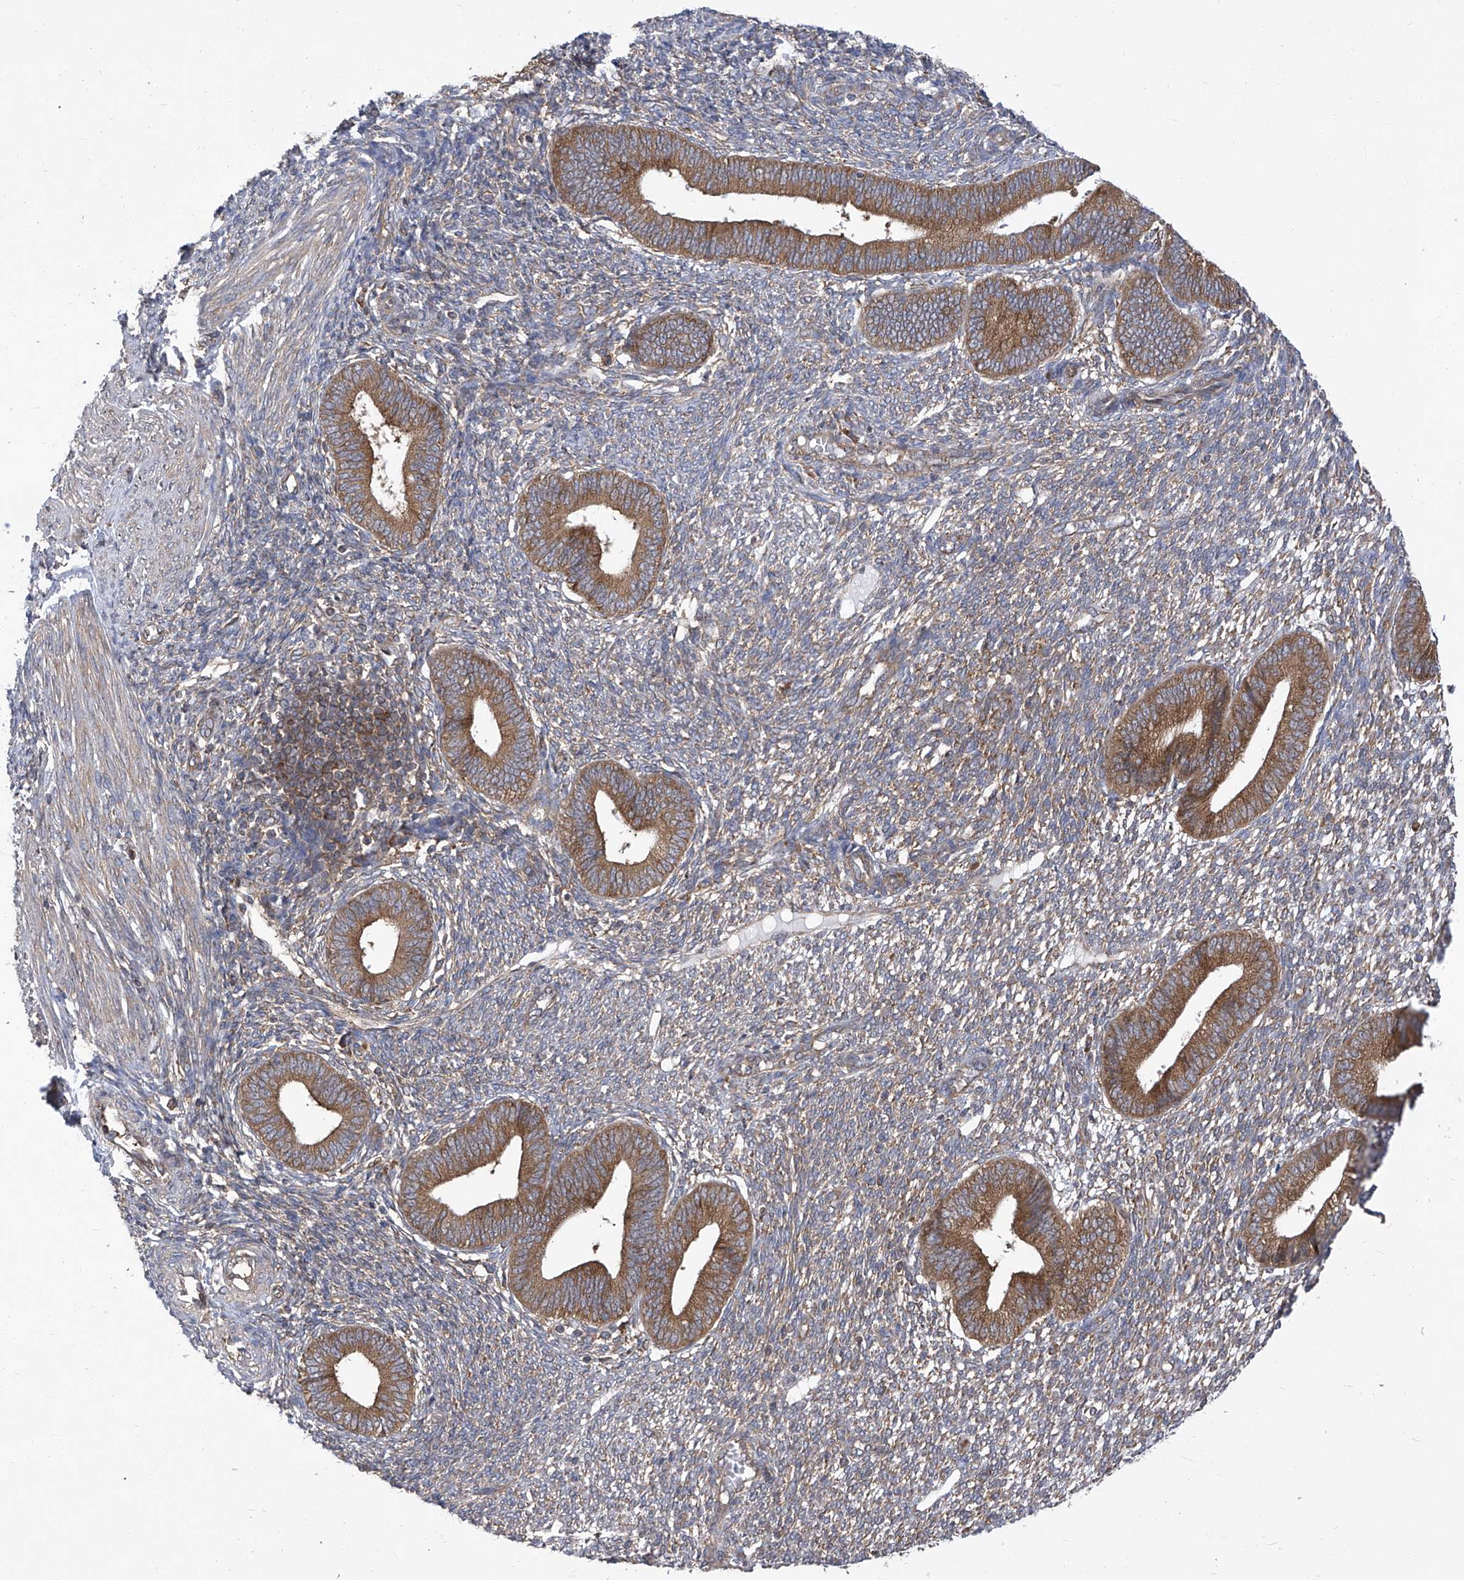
{"staining": {"intensity": "weak", "quantity": "25%-75%", "location": "cytoplasmic/membranous"}, "tissue": "endometrium", "cell_type": "Cells in endometrial stroma", "image_type": "normal", "snomed": [{"axis": "morphology", "description": "Normal tissue, NOS"}, {"axis": "topography", "description": "Endometrium"}], "caption": "A low amount of weak cytoplasmic/membranous expression is identified in approximately 25%-75% of cells in endometrial stroma in unremarkable endometrium.", "gene": "EIF3M", "patient": {"sex": "female", "age": 46}}